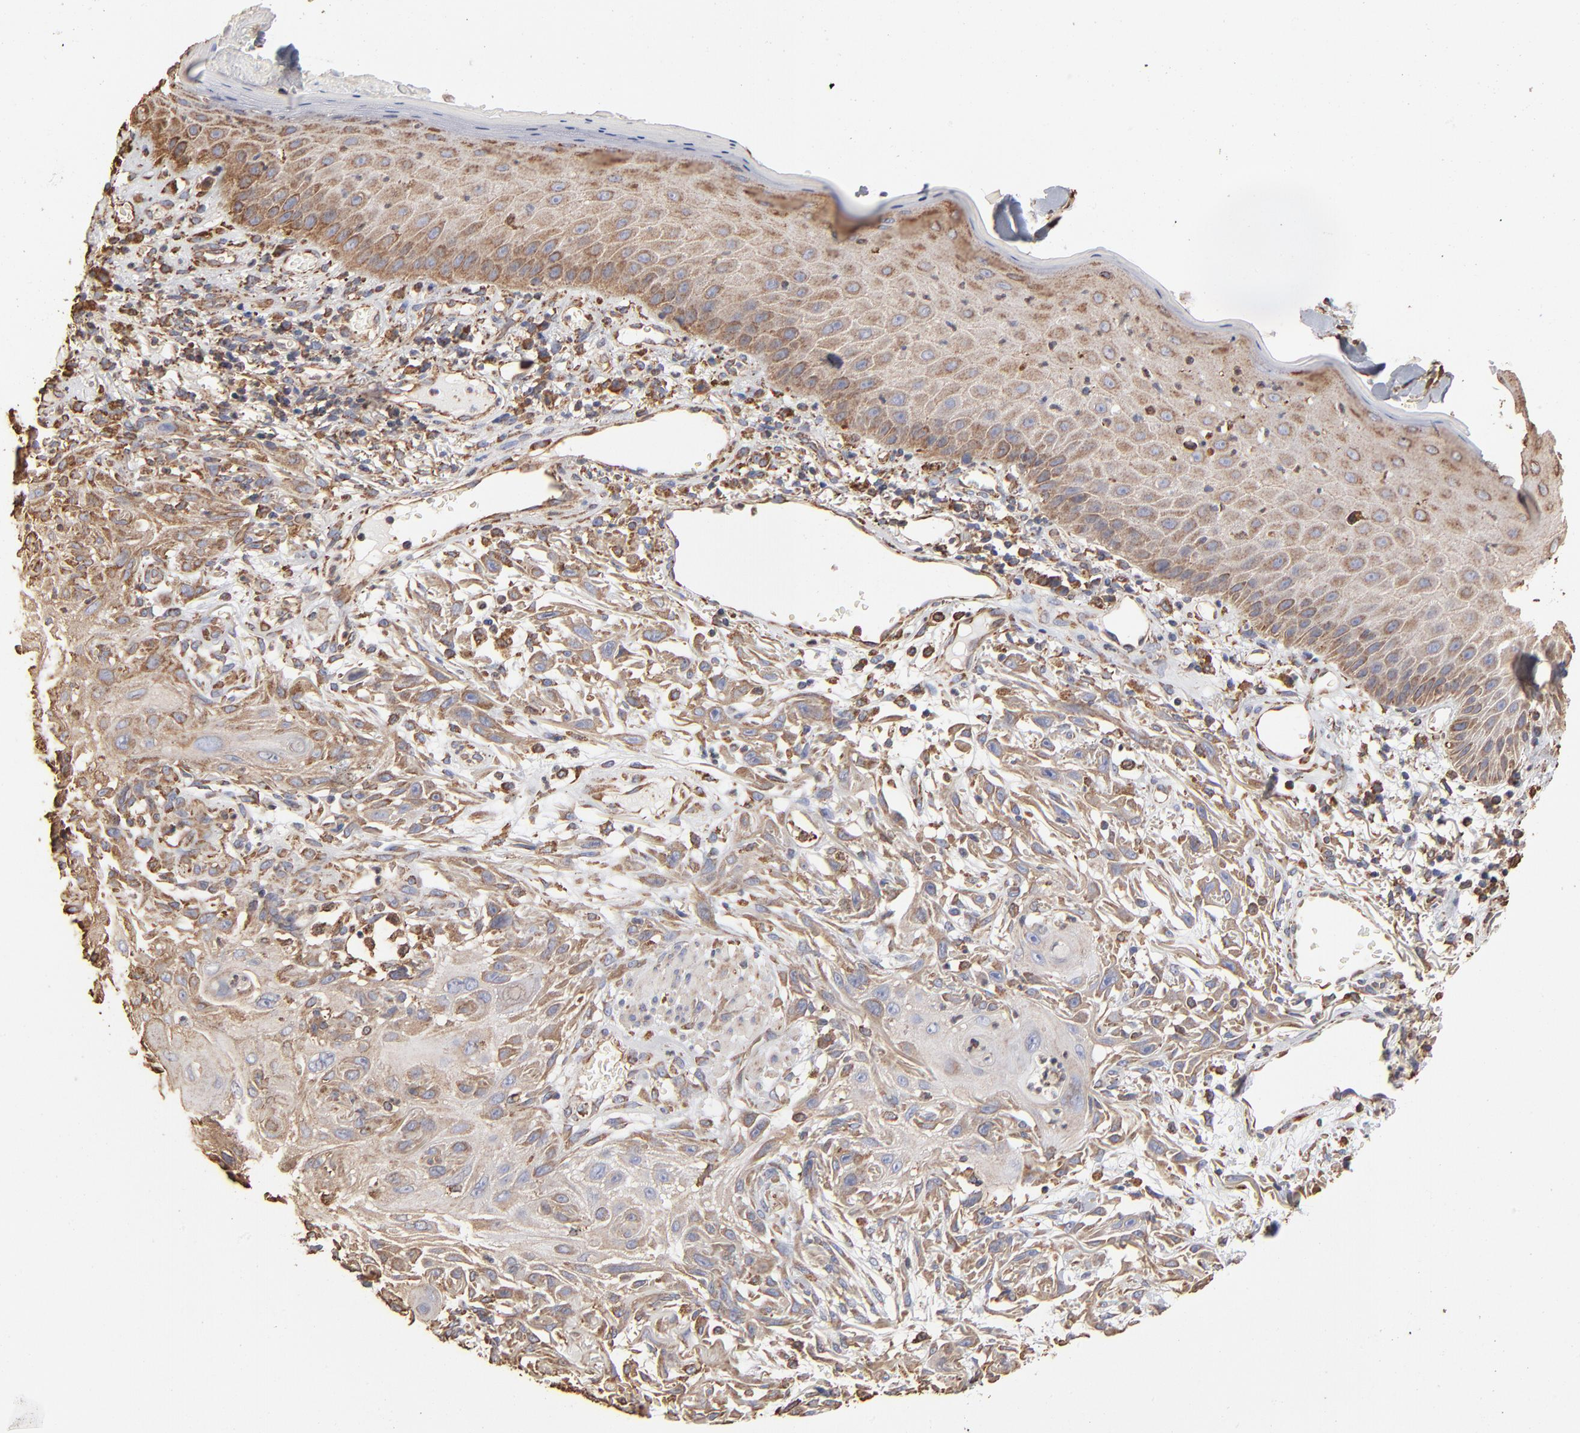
{"staining": {"intensity": "weak", "quantity": "25%-75%", "location": "cytoplasmic/membranous"}, "tissue": "skin cancer", "cell_type": "Tumor cells", "image_type": "cancer", "snomed": [{"axis": "morphology", "description": "Squamous cell carcinoma, NOS"}, {"axis": "topography", "description": "Skin"}], "caption": "Immunohistochemistry (DAB (3,3'-diaminobenzidine)) staining of human skin cancer (squamous cell carcinoma) demonstrates weak cytoplasmic/membranous protein staining in about 25%-75% of tumor cells.", "gene": "PDIA3", "patient": {"sex": "female", "age": 59}}